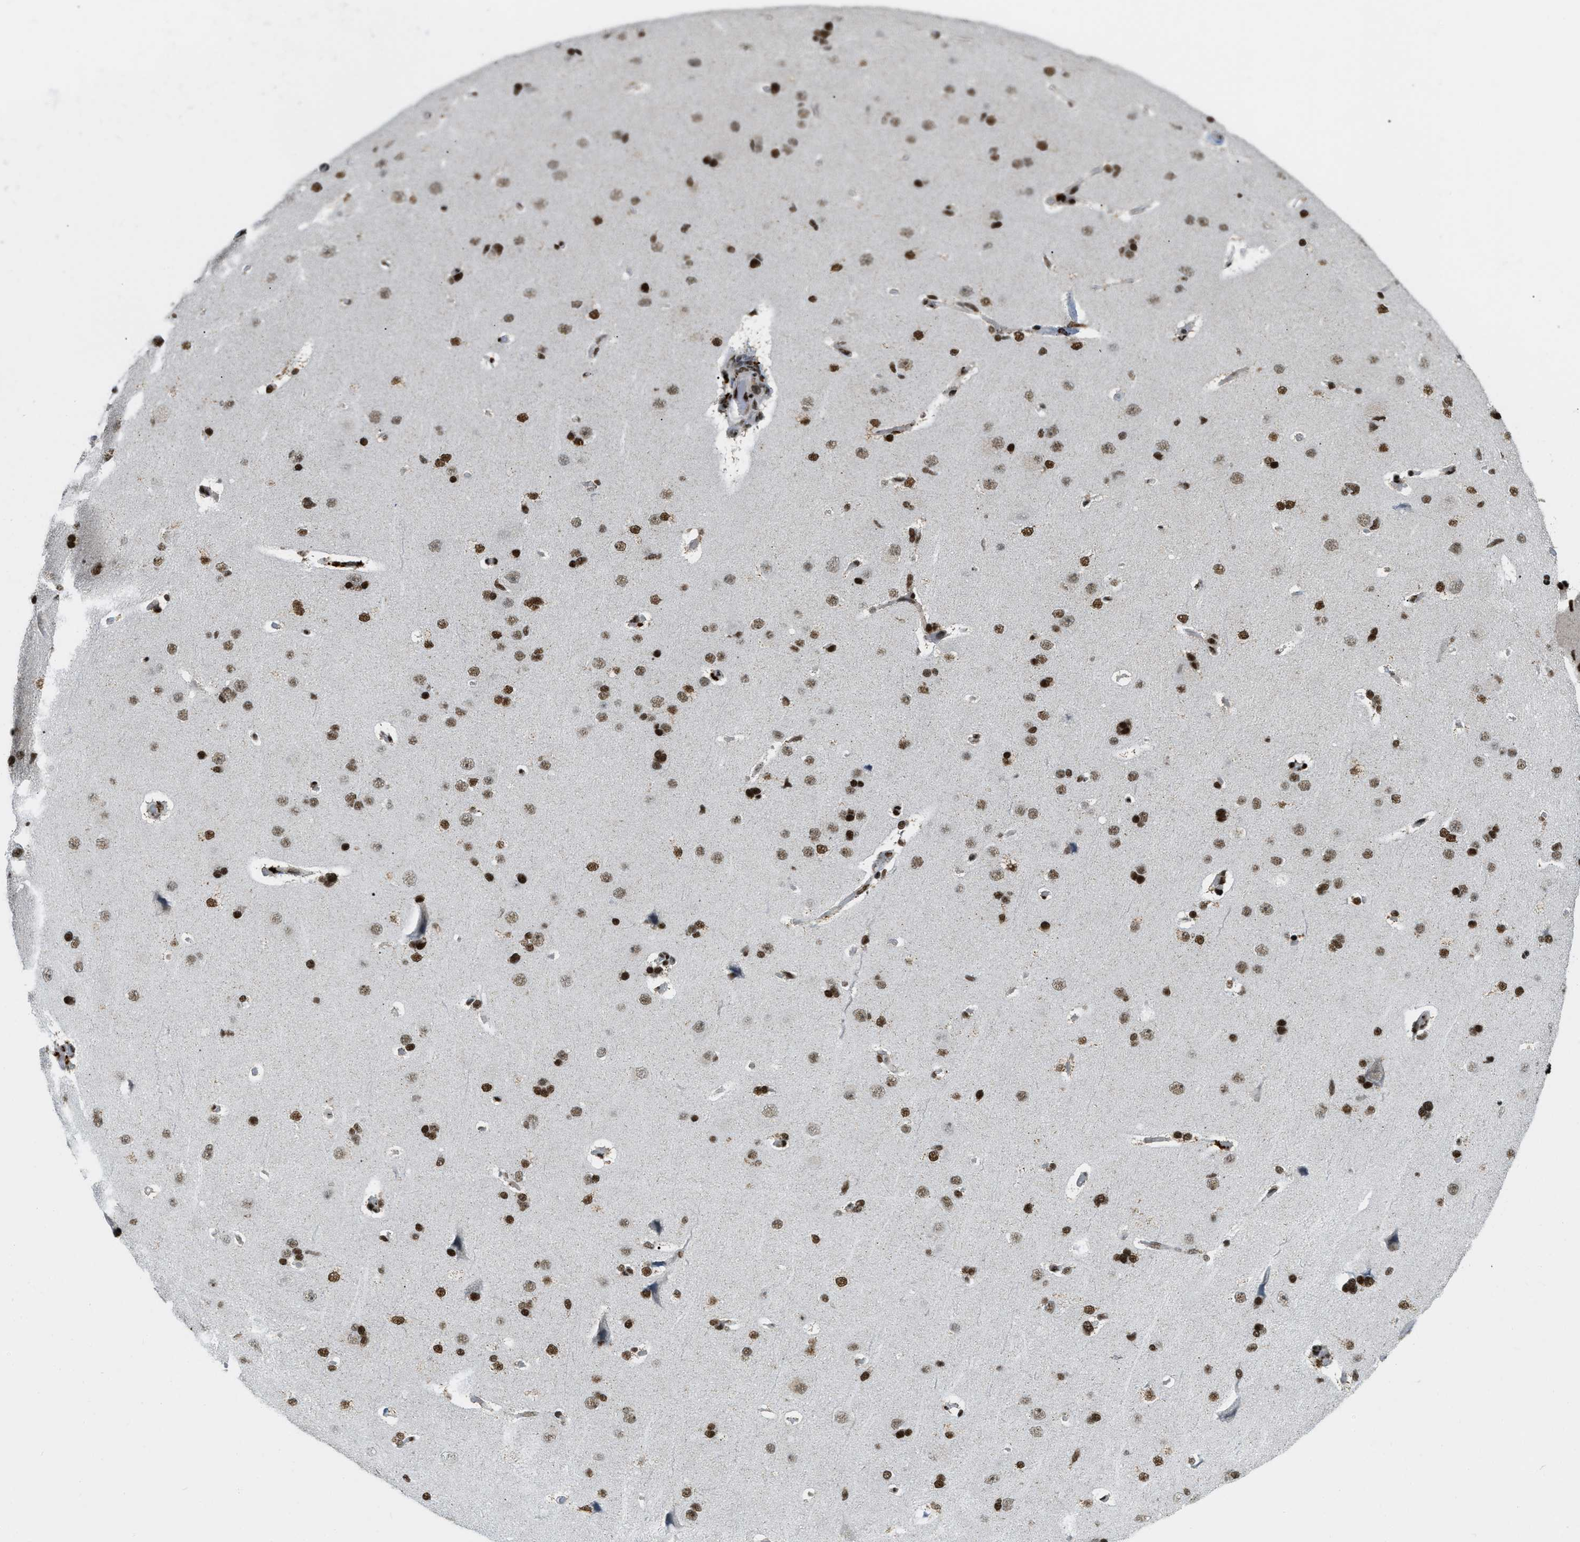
{"staining": {"intensity": "moderate", "quantity": ">75%", "location": "nuclear"}, "tissue": "cerebral cortex", "cell_type": "Endothelial cells", "image_type": "normal", "snomed": [{"axis": "morphology", "description": "Normal tissue, NOS"}, {"axis": "topography", "description": "Cerebral cortex"}], "caption": "This is a histology image of immunohistochemistry staining of normal cerebral cortex, which shows moderate positivity in the nuclear of endothelial cells.", "gene": "NUMA1", "patient": {"sex": "male", "age": 62}}